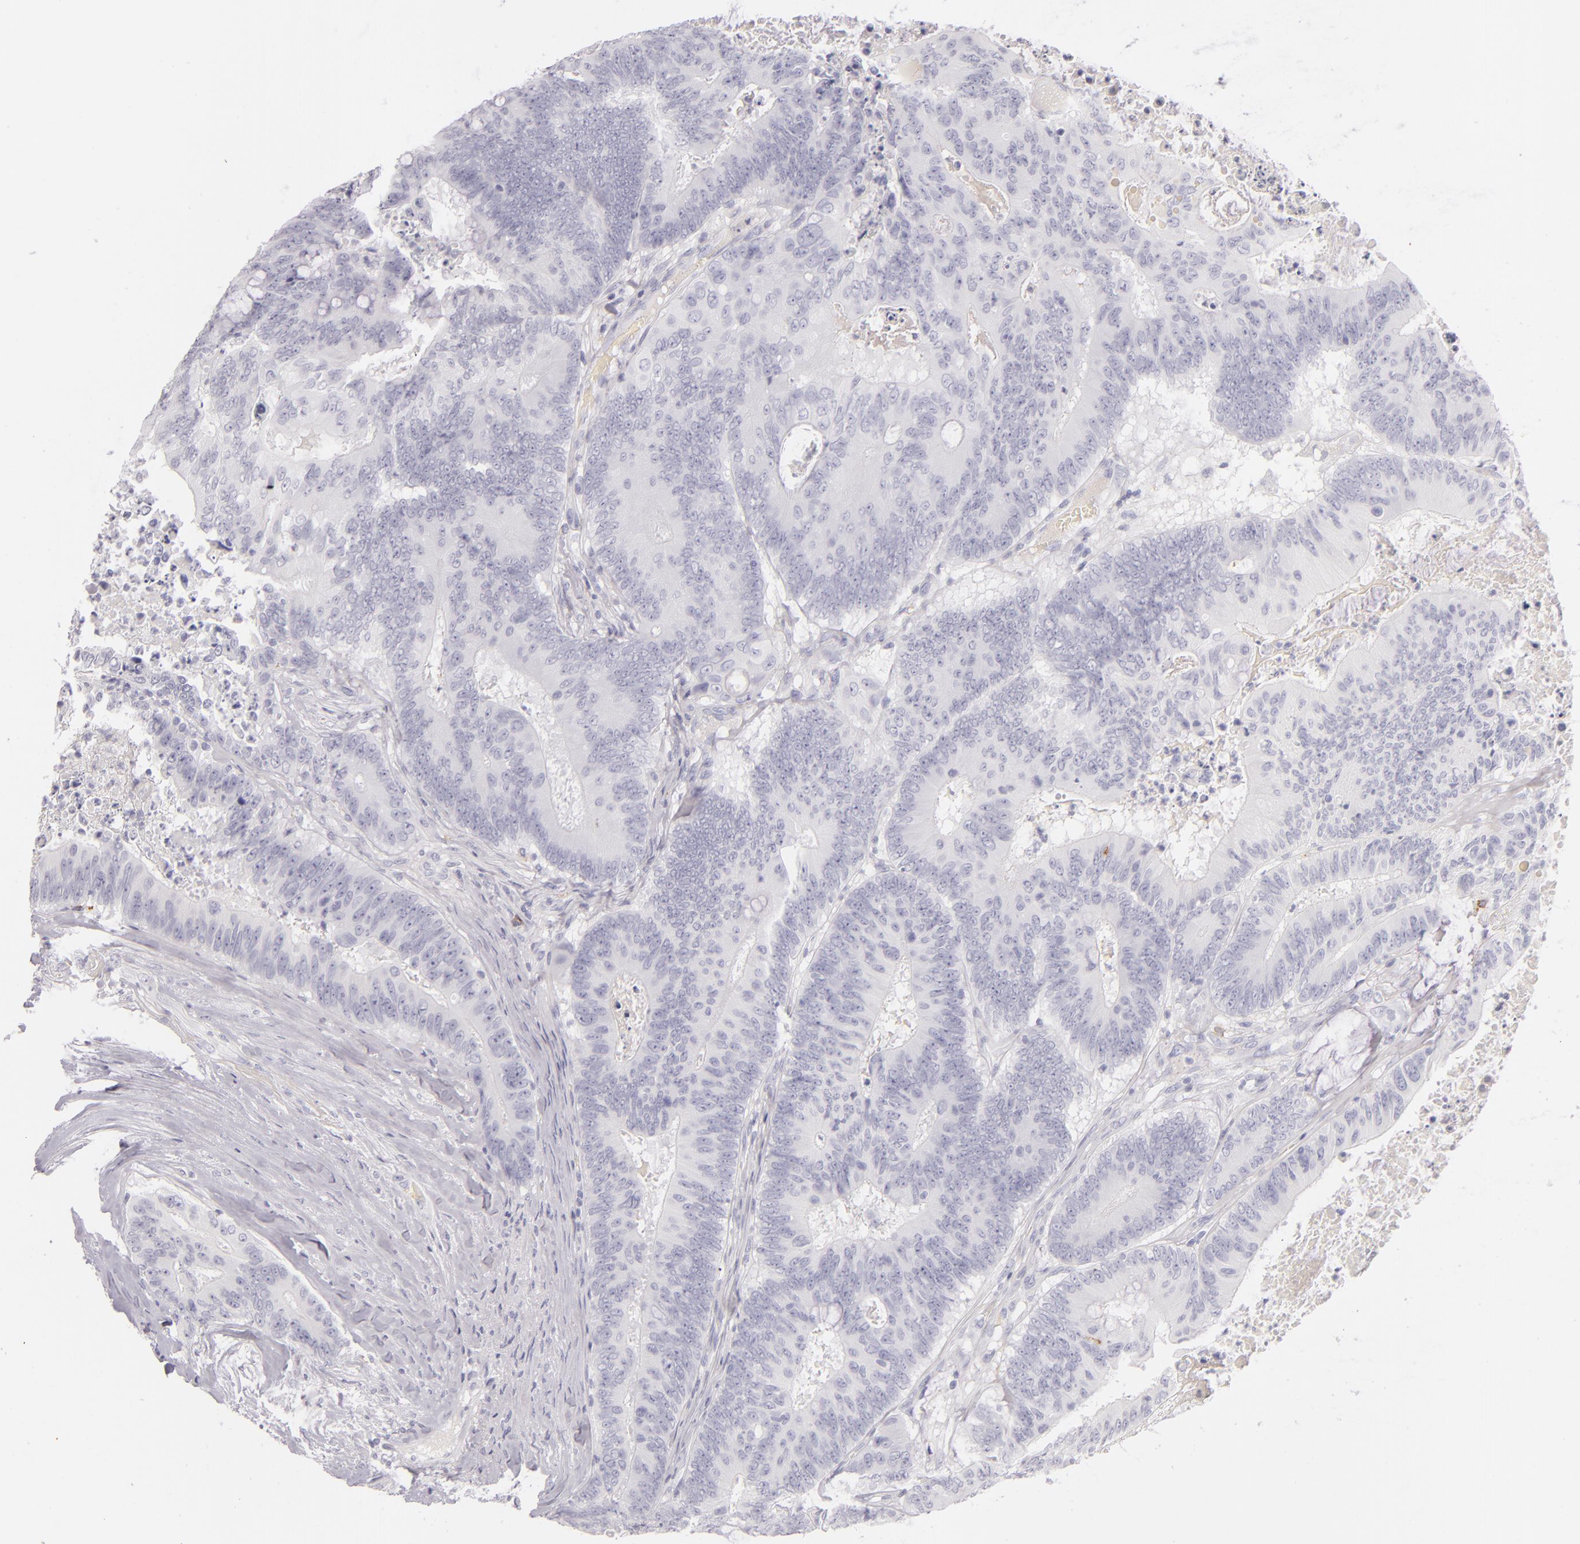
{"staining": {"intensity": "negative", "quantity": "none", "location": "none"}, "tissue": "colorectal cancer", "cell_type": "Tumor cells", "image_type": "cancer", "snomed": [{"axis": "morphology", "description": "Adenocarcinoma, NOS"}, {"axis": "topography", "description": "Colon"}], "caption": "Colorectal cancer (adenocarcinoma) was stained to show a protein in brown. There is no significant expression in tumor cells. (Stains: DAB immunohistochemistry with hematoxylin counter stain, Microscopy: brightfield microscopy at high magnification).", "gene": "CD207", "patient": {"sex": "male", "age": 65}}